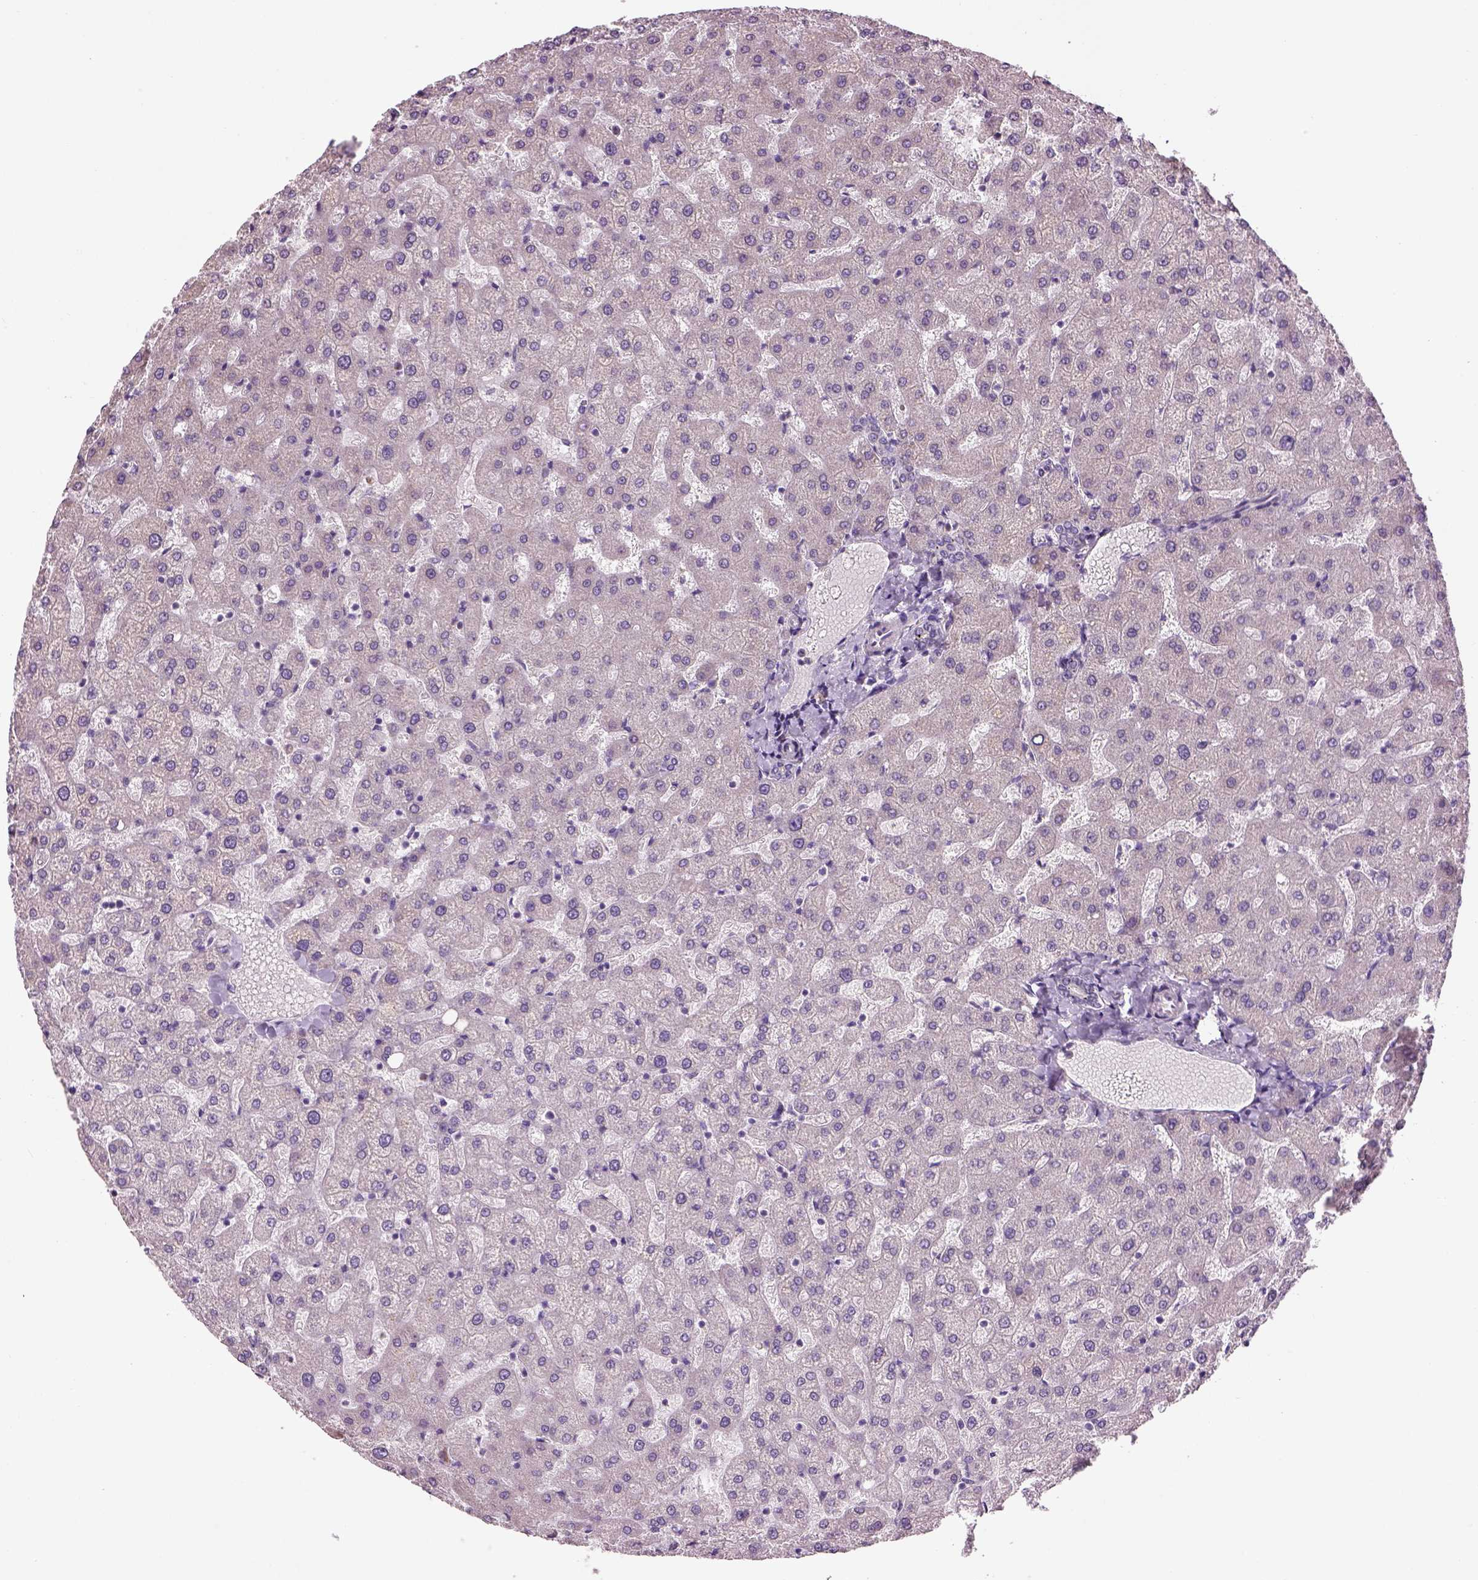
{"staining": {"intensity": "negative", "quantity": "none", "location": "none"}, "tissue": "liver", "cell_type": "Cholangiocytes", "image_type": "normal", "snomed": [{"axis": "morphology", "description": "Normal tissue, NOS"}, {"axis": "topography", "description": "Liver"}], "caption": "High power microscopy photomicrograph of an immunohistochemistry photomicrograph of unremarkable liver, revealing no significant positivity in cholangiocytes. Brightfield microscopy of immunohistochemistry stained with DAB (brown) and hematoxylin (blue), captured at high magnification.", "gene": "IFT52", "patient": {"sex": "female", "age": 50}}